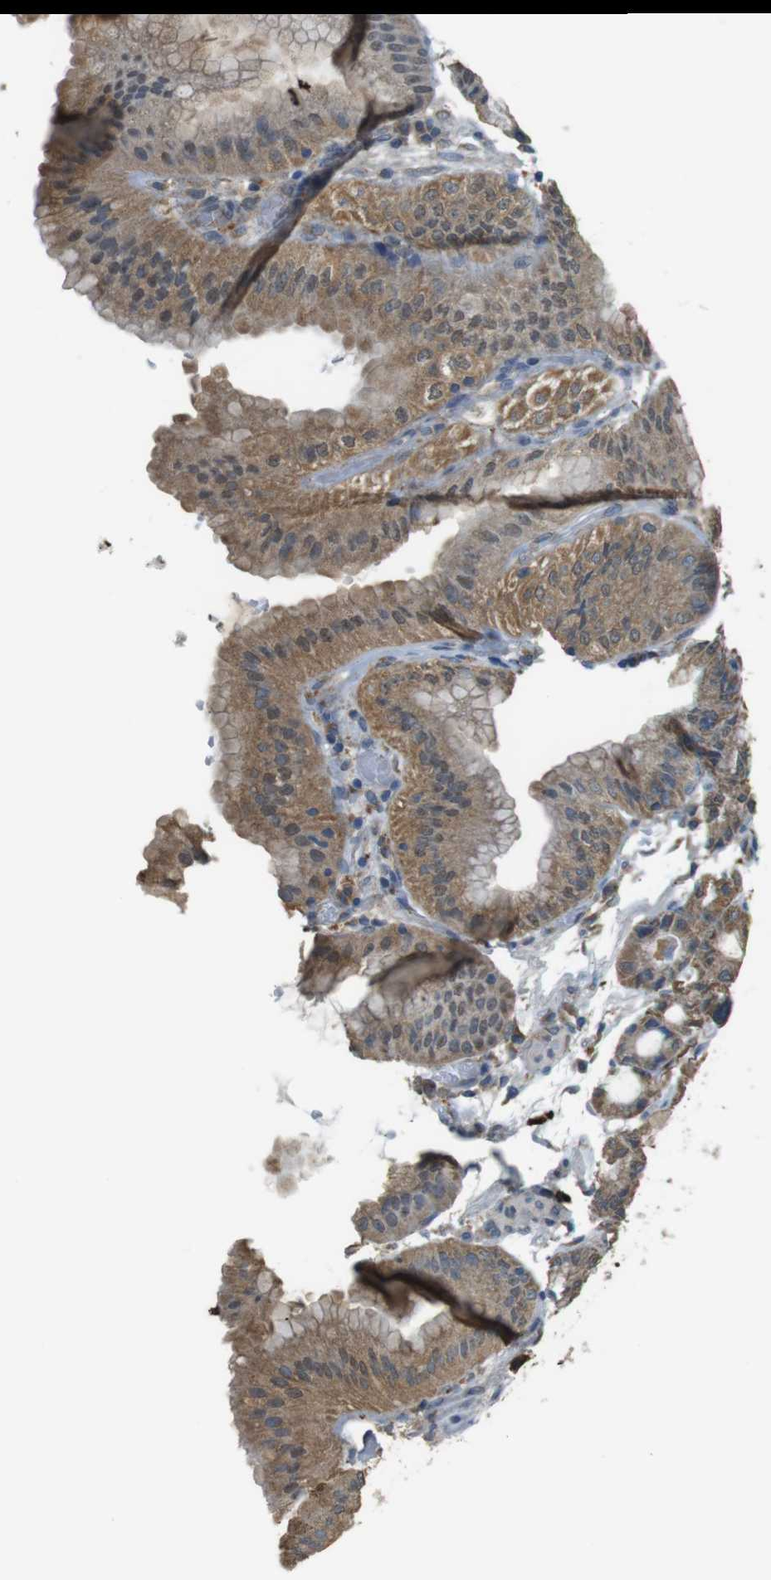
{"staining": {"intensity": "moderate", "quantity": ">75%", "location": "cytoplasmic/membranous"}, "tissue": "stomach", "cell_type": "Glandular cells", "image_type": "normal", "snomed": [{"axis": "morphology", "description": "Normal tissue, NOS"}, {"axis": "topography", "description": "Stomach, lower"}], "caption": "Normal stomach reveals moderate cytoplasmic/membranous expression in approximately >75% of glandular cells, visualized by immunohistochemistry.", "gene": "BRI3BP", "patient": {"sex": "male", "age": 71}}